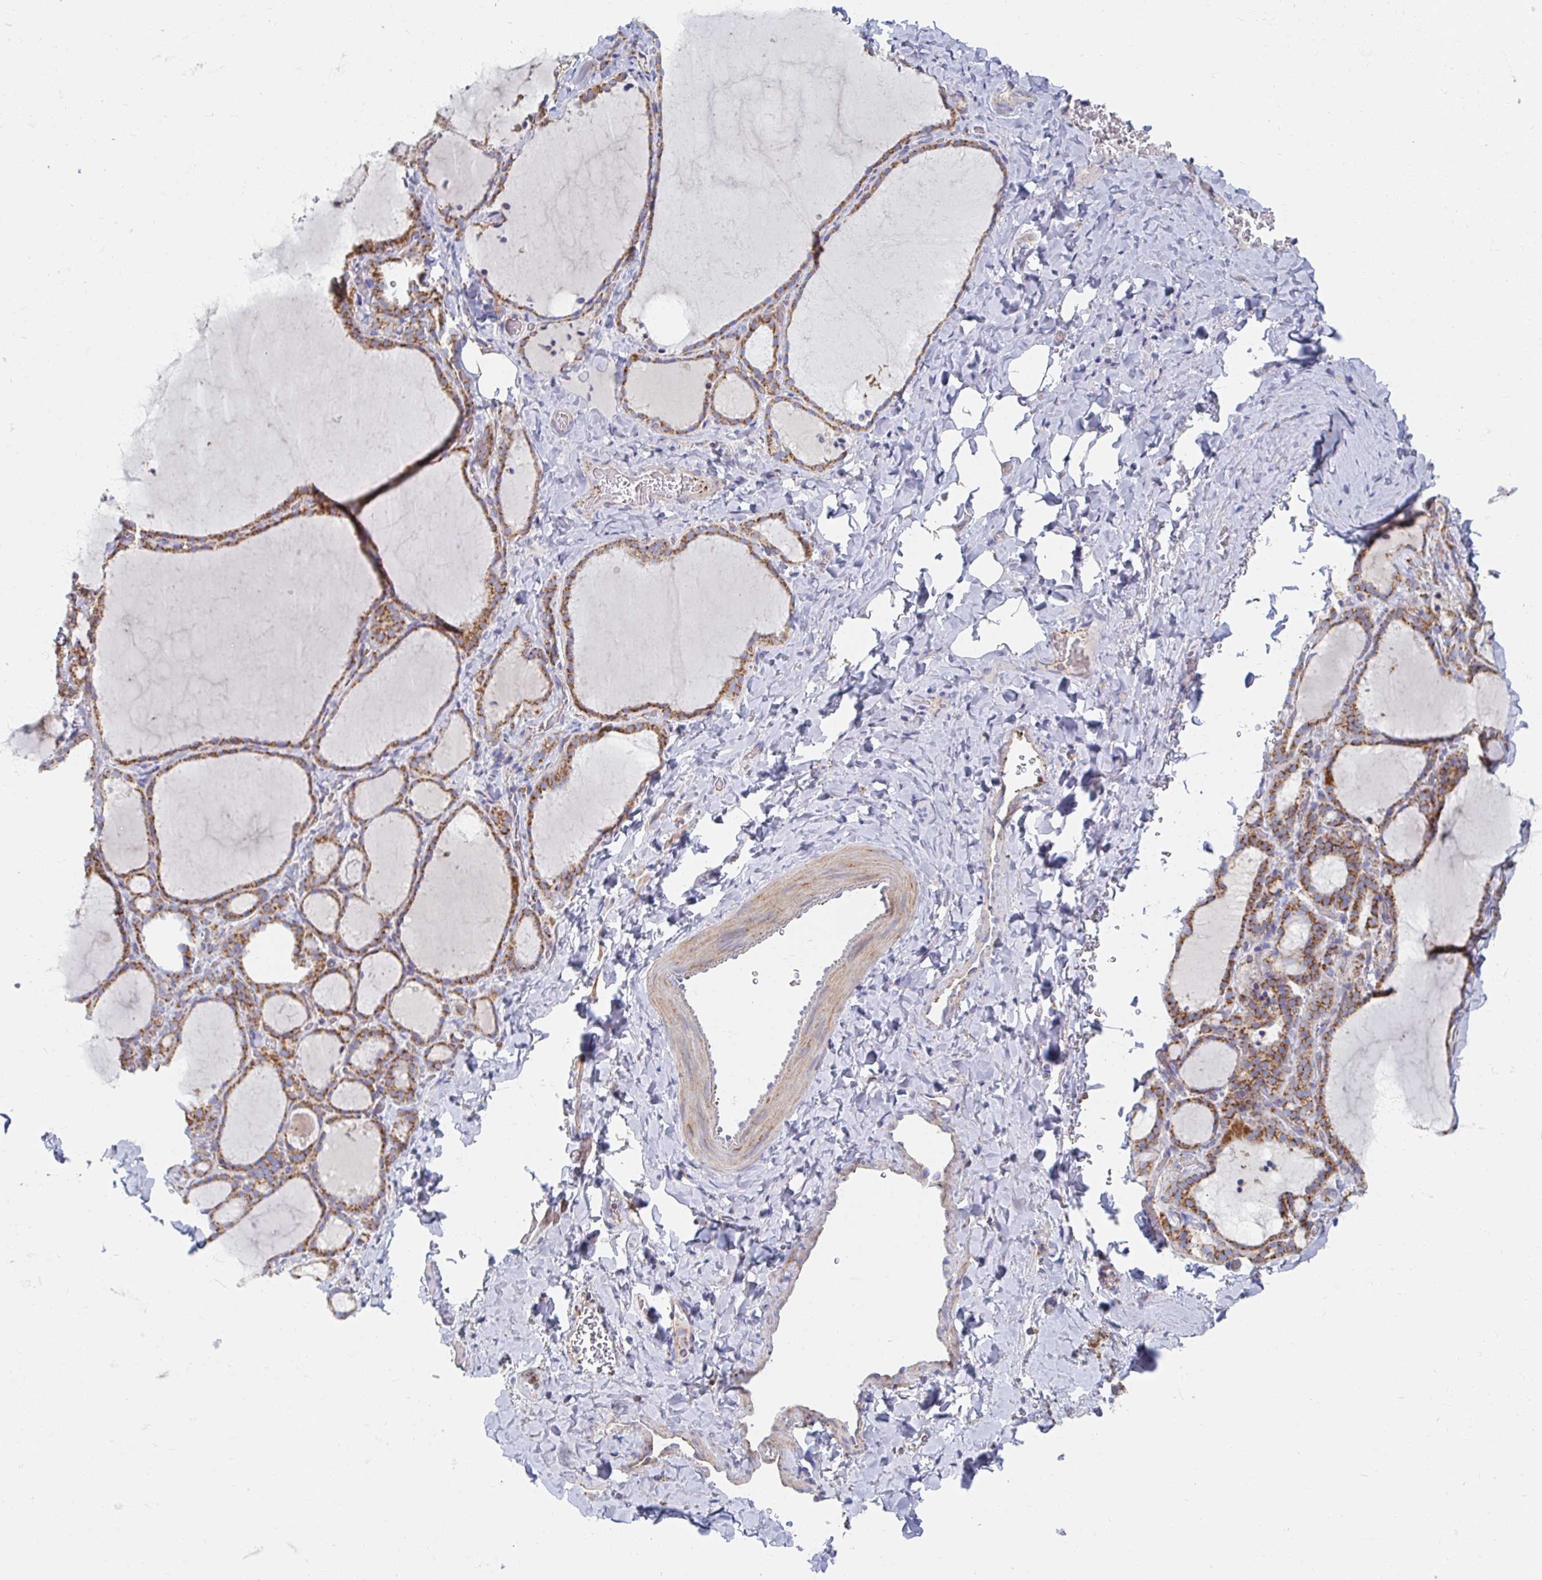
{"staining": {"intensity": "moderate", "quantity": ">75%", "location": "cytoplasmic/membranous"}, "tissue": "thyroid gland", "cell_type": "Glandular cells", "image_type": "normal", "snomed": [{"axis": "morphology", "description": "Normal tissue, NOS"}, {"axis": "topography", "description": "Thyroid gland"}], "caption": "Normal thyroid gland exhibits moderate cytoplasmic/membranous positivity in approximately >75% of glandular cells, visualized by immunohistochemistry.", "gene": "MAVS", "patient": {"sex": "female", "age": 22}}